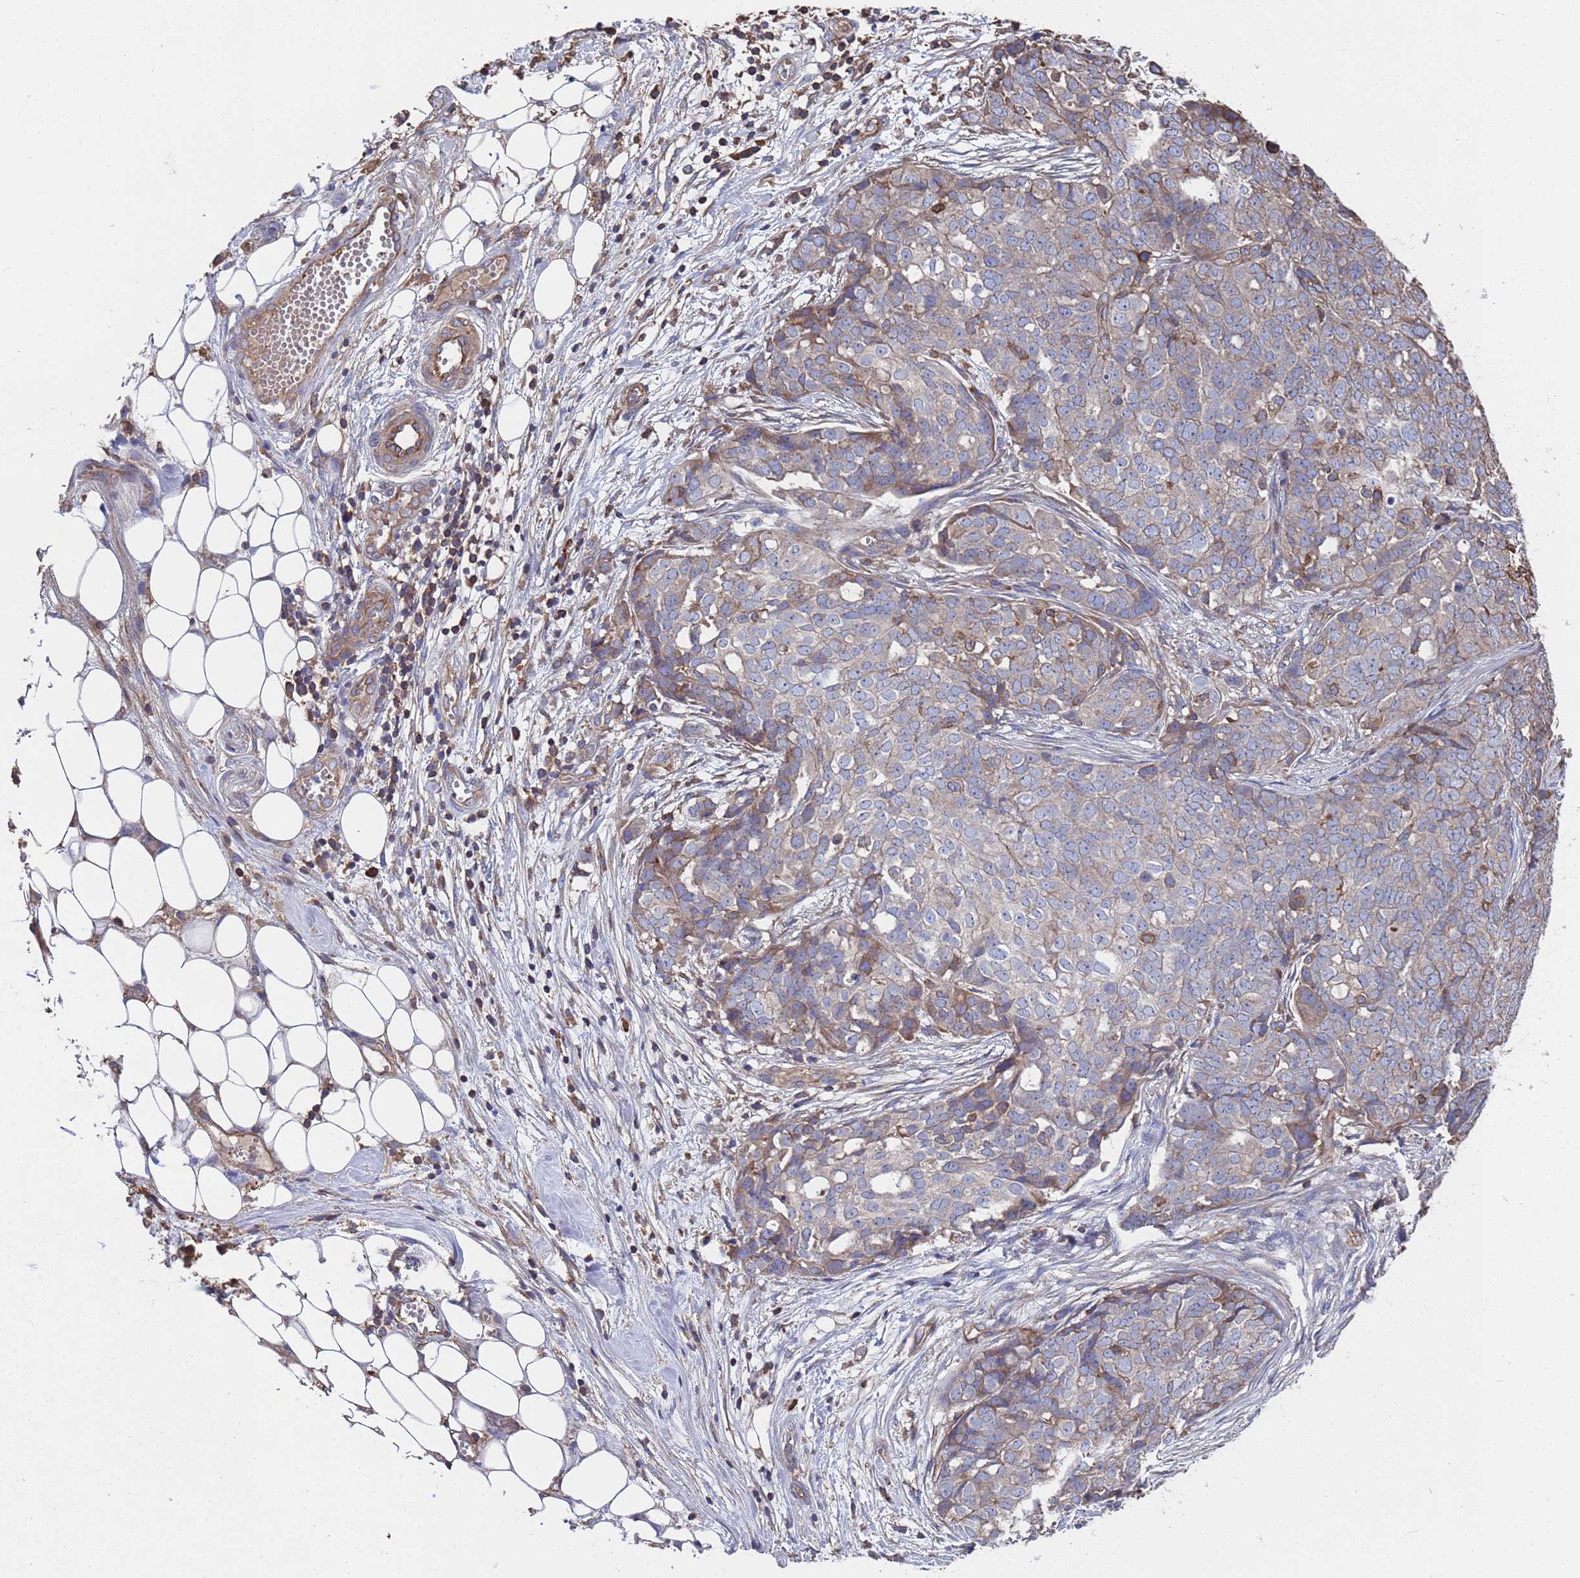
{"staining": {"intensity": "weak", "quantity": "<25%", "location": "cytoplasmic/membranous"}, "tissue": "ovarian cancer", "cell_type": "Tumor cells", "image_type": "cancer", "snomed": [{"axis": "morphology", "description": "Cystadenocarcinoma, serous, NOS"}, {"axis": "topography", "description": "Soft tissue"}, {"axis": "topography", "description": "Ovary"}], "caption": "Immunohistochemistry of ovarian cancer (serous cystadenocarcinoma) exhibits no expression in tumor cells. Nuclei are stained in blue.", "gene": "PYCR1", "patient": {"sex": "female", "age": 57}}